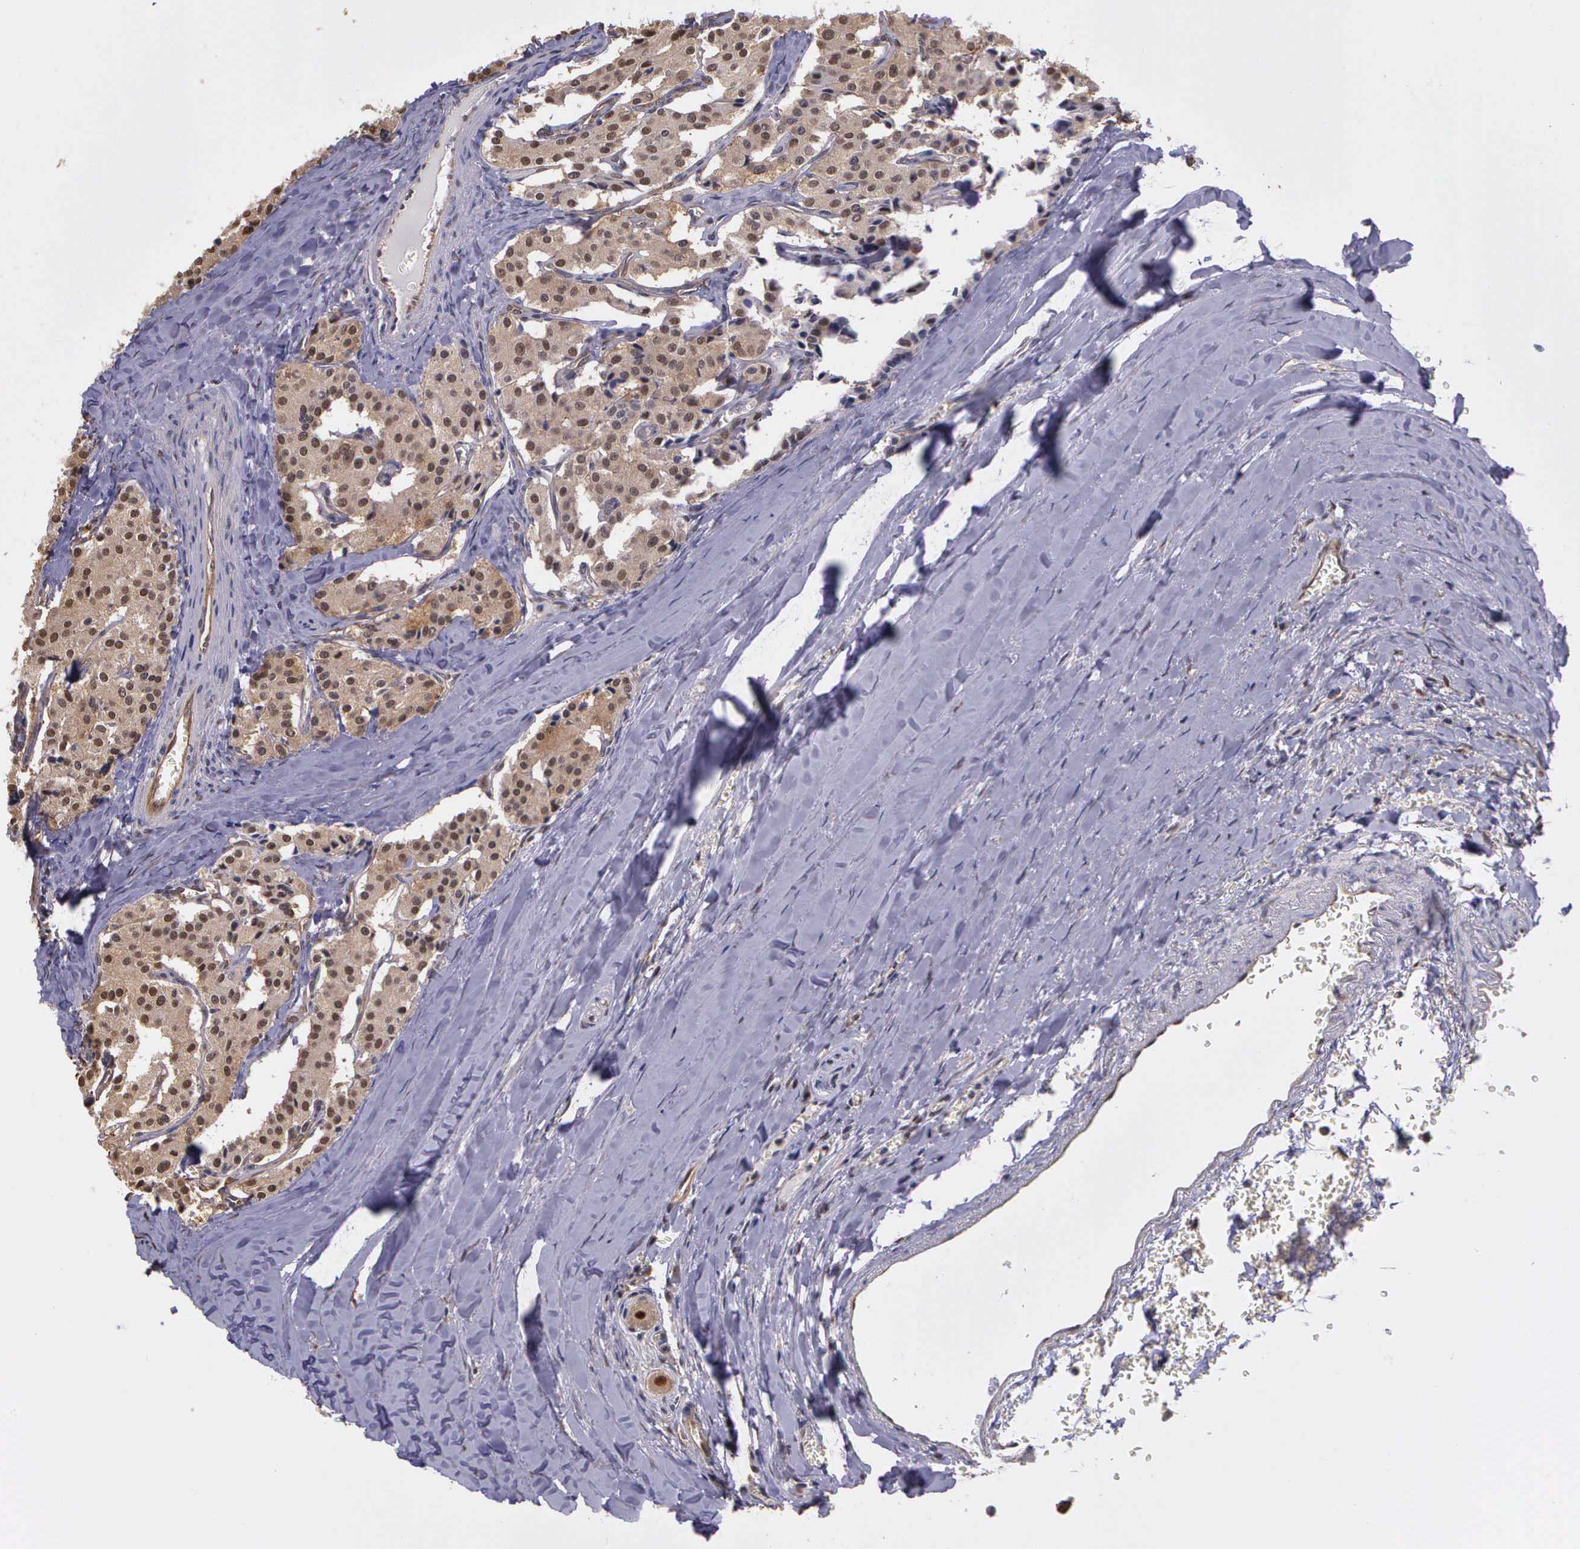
{"staining": {"intensity": "moderate", "quantity": ">75%", "location": "cytoplasmic/membranous"}, "tissue": "carcinoid", "cell_type": "Tumor cells", "image_type": "cancer", "snomed": [{"axis": "morphology", "description": "Carcinoid, malignant, NOS"}, {"axis": "topography", "description": "Bronchus"}], "caption": "This is an image of immunohistochemistry (IHC) staining of carcinoid (malignant), which shows moderate expression in the cytoplasmic/membranous of tumor cells.", "gene": "PSMC1", "patient": {"sex": "male", "age": 55}}